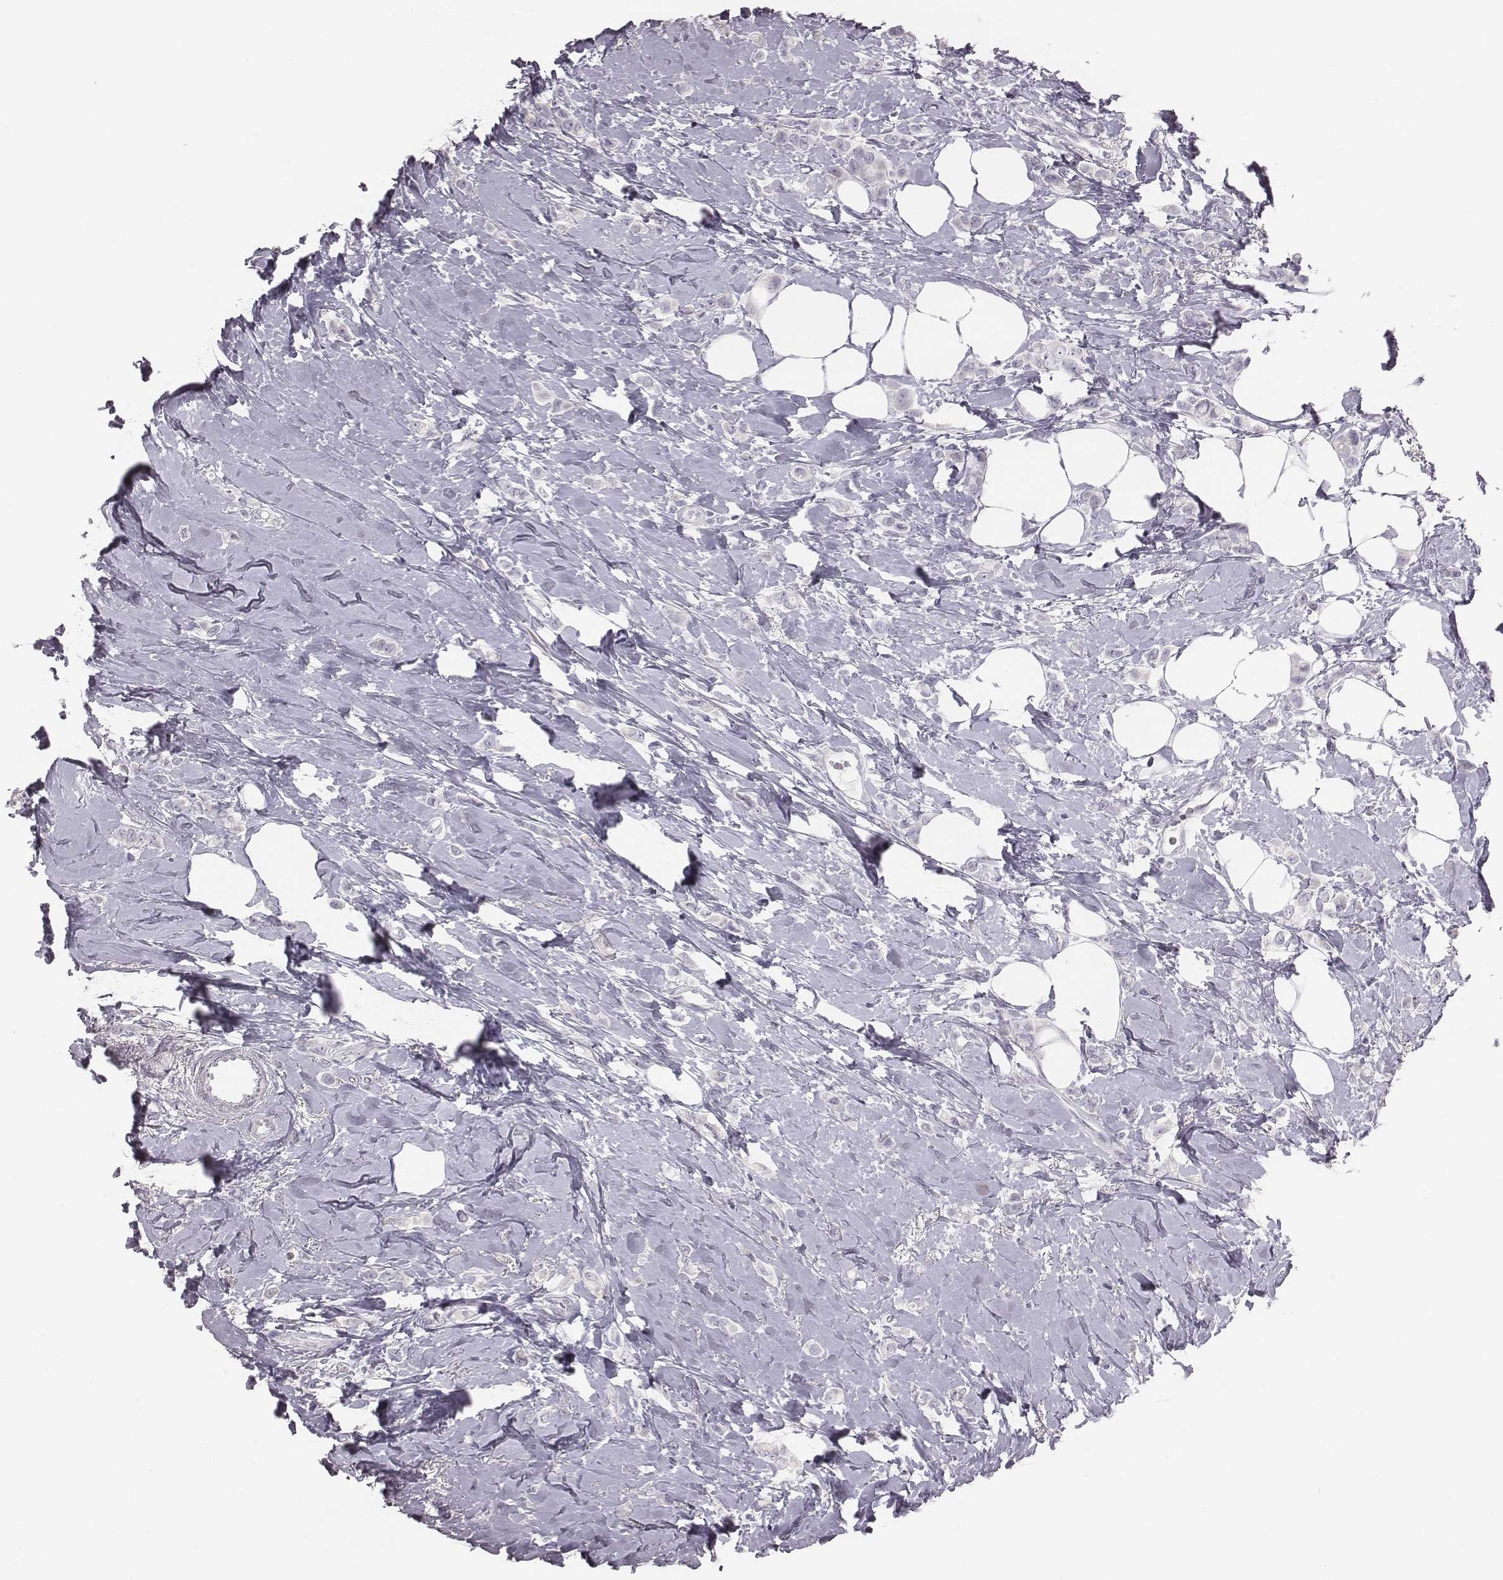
{"staining": {"intensity": "negative", "quantity": "none", "location": "none"}, "tissue": "breast cancer", "cell_type": "Tumor cells", "image_type": "cancer", "snomed": [{"axis": "morphology", "description": "Lobular carcinoma"}, {"axis": "topography", "description": "Breast"}], "caption": "An IHC histopathology image of lobular carcinoma (breast) is shown. There is no staining in tumor cells of lobular carcinoma (breast). (Stains: DAB (3,3'-diaminobenzidine) immunohistochemistry (IHC) with hematoxylin counter stain, Microscopy: brightfield microscopy at high magnification).", "gene": "C6orf58", "patient": {"sex": "female", "age": 66}}